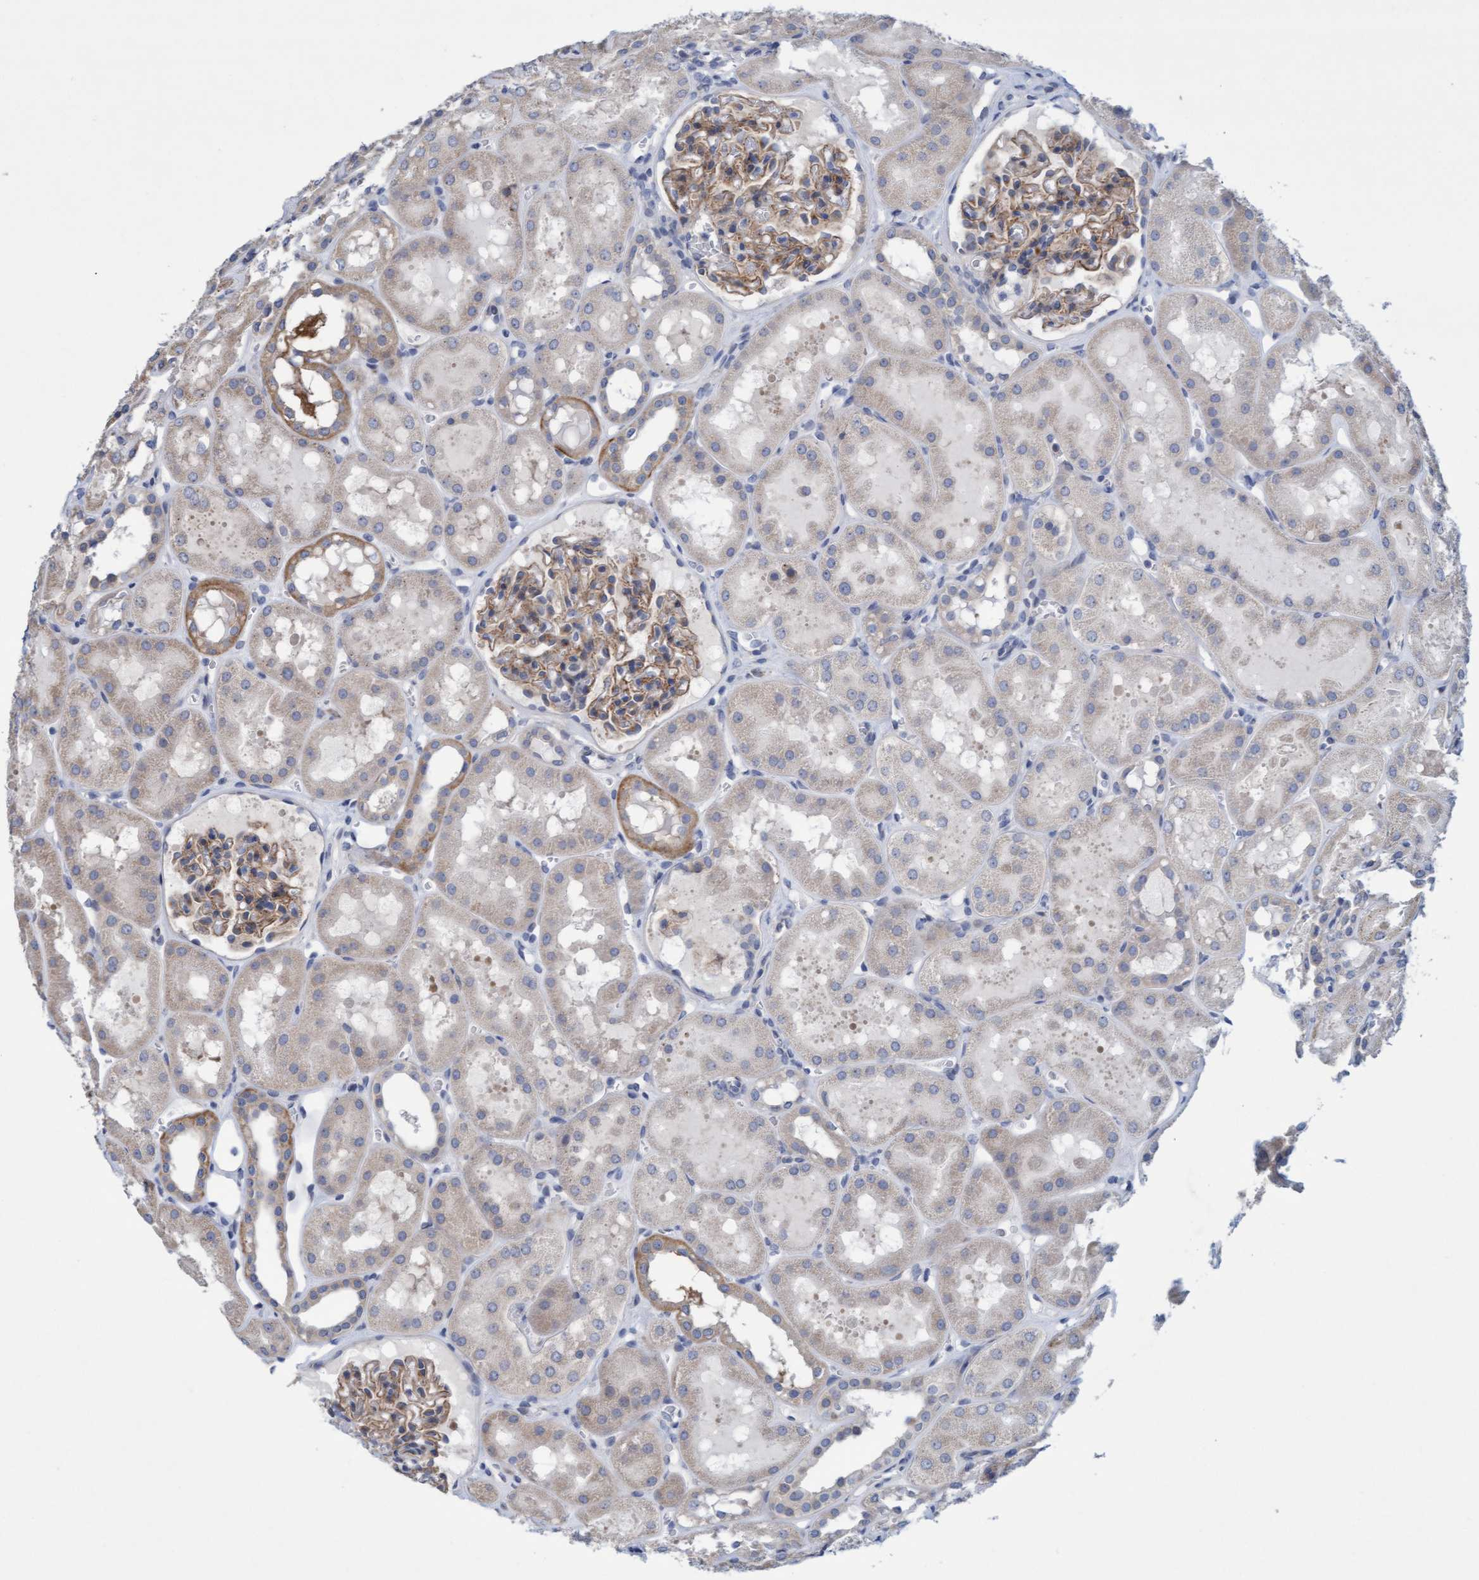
{"staining": {"intensity": "weak", "quantity": ">75%", "location": "cytoplasmic/membranous"}, "tissue": "kidney", "cell_type": "Cells in glomeruli", "image_type": "normal", "snomed": [{"axis": "morphology", "description": "Normal tissue, NOS"}, {"axis": "topography", "description": "Kidney"}, {"axis": "topography", "description": "Urinary bladder"}], "caption": "This micrograph demonstrates normal kidney stained with immunohistochemistry (IHC) to label a protein in brown. The cytoplasmic/membranous of cells in glomeruli show weak positivity for the protein. Nuclei are counter-stained blue.", "gene": "SLC28A3", "patient": {"sex": "male", "age": 16}}